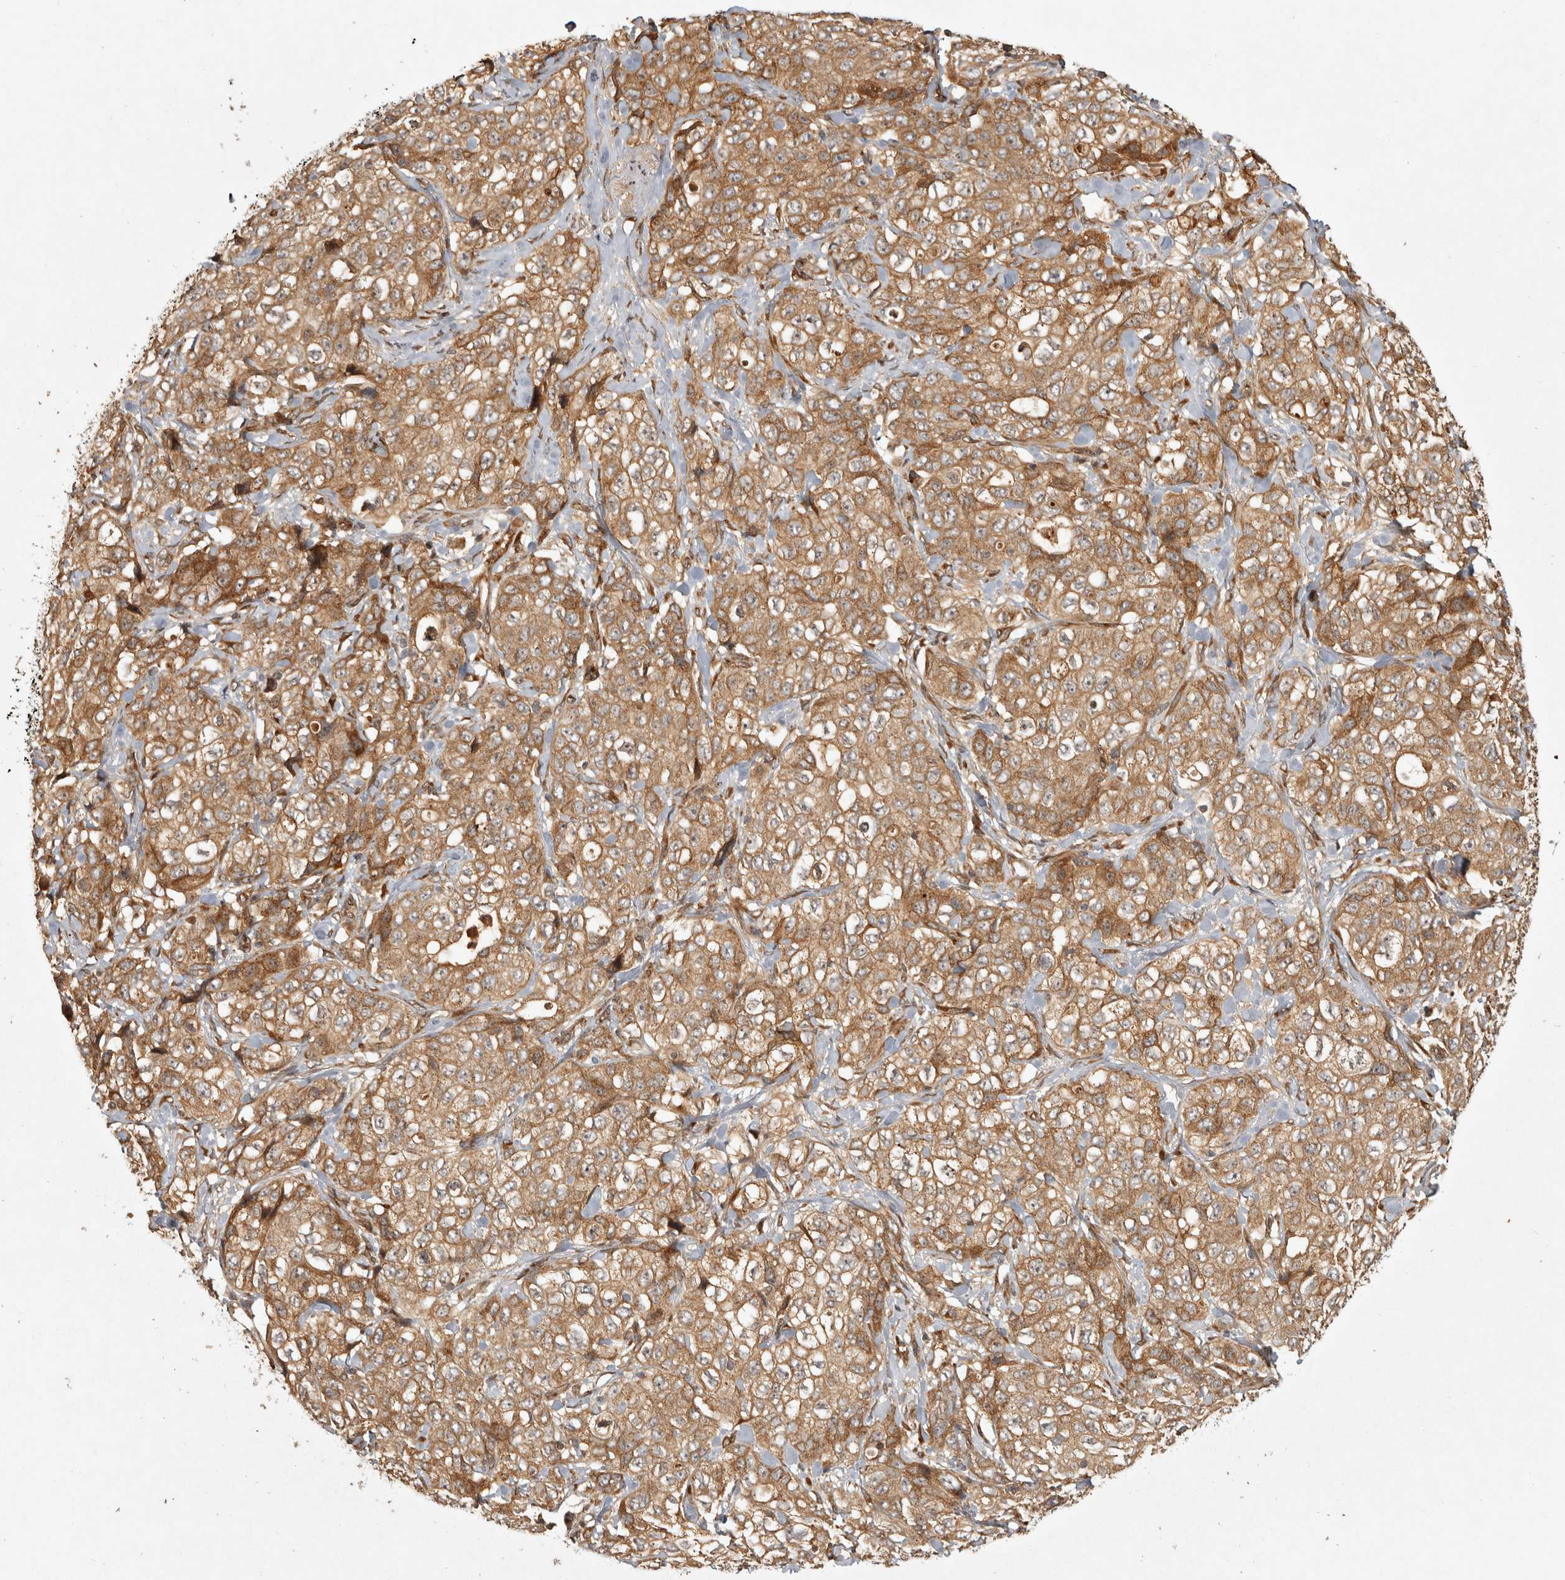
{"staining": {"intensity": "moderate", "quantity": ">75%", "location": "cytoplasmic/membranous"}, "tissue": "stomach cancer", "cell_type": "Tumor cells", "image_type": "cancer", "snomed": [{"axis": "morphology", "description": "Adenocarcinoma, NOS"}, {"axis": "topography", "description": "Stomach"}], "caption": "Immunohistochemical staining of adenocarcinoma (stomach) exhibits medium levels of moderate cytoplasmic/membranous expression in about >75% of tumor cells. Immunohistochemistry stains the protein of interest in brown and the nuclei are stained blue.", "gene": "CAMSAP2", "patient": {"sex": "male", "age": 48}}